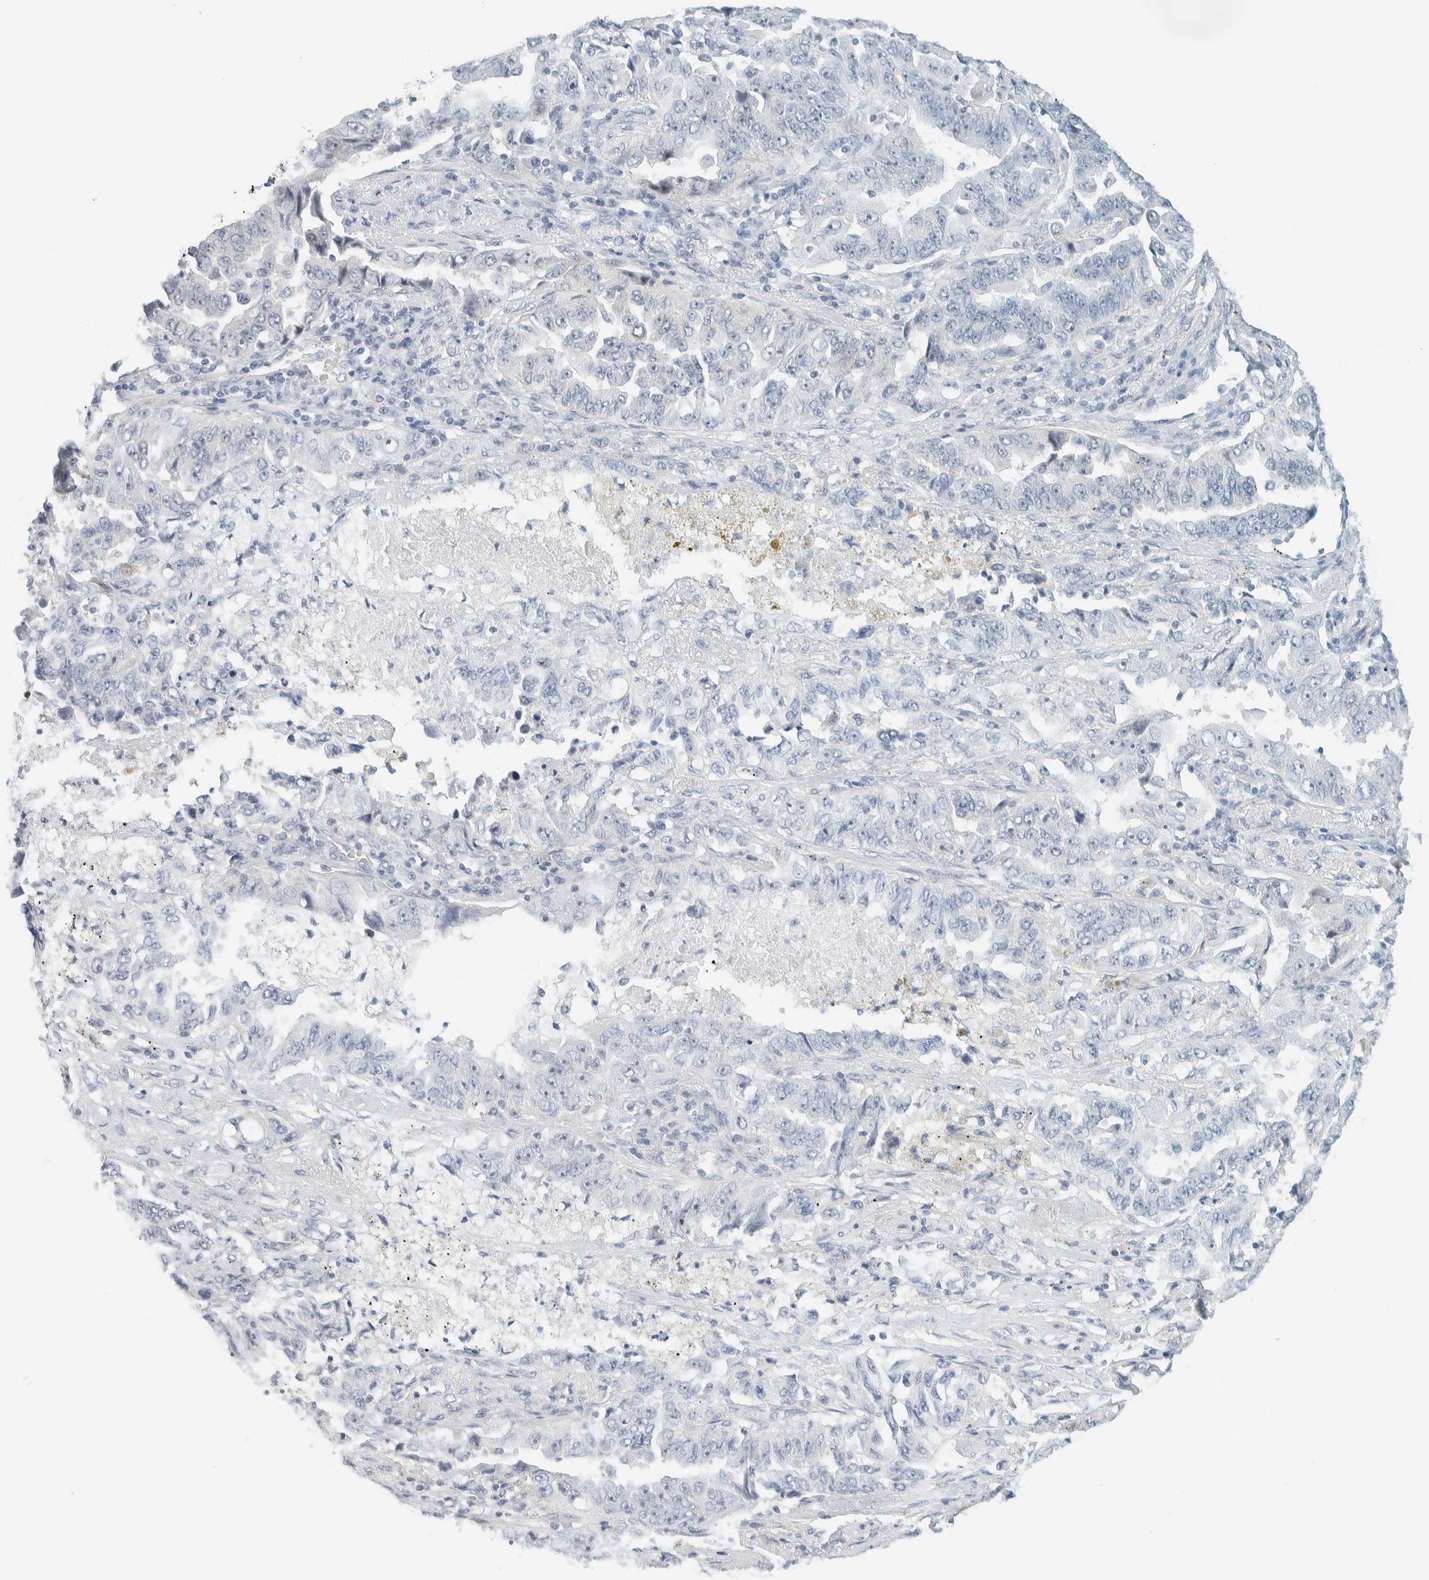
{"staining": {"intensity": "negative", "quantity": "none", "location": "none"}, "tissue": "lung cancer", "cell_type": "Tumor cells", "image_type": "cancer", "snomed": [{"axis": "morphology", "description": "Adenocarcinoma, NOS"}, {"axis": "topography", "description": "Lung"}], "caption": "Immunohistochemistry micrograph of neoplastic tissue: human adenocarcinoma (lung) stained with DAB (3,3'-diaminobenzidine) demonstrates no significant protein positivity in tumor cells.", "gene": "NDE1", "patient": {"sex": "female", "age": 51}}